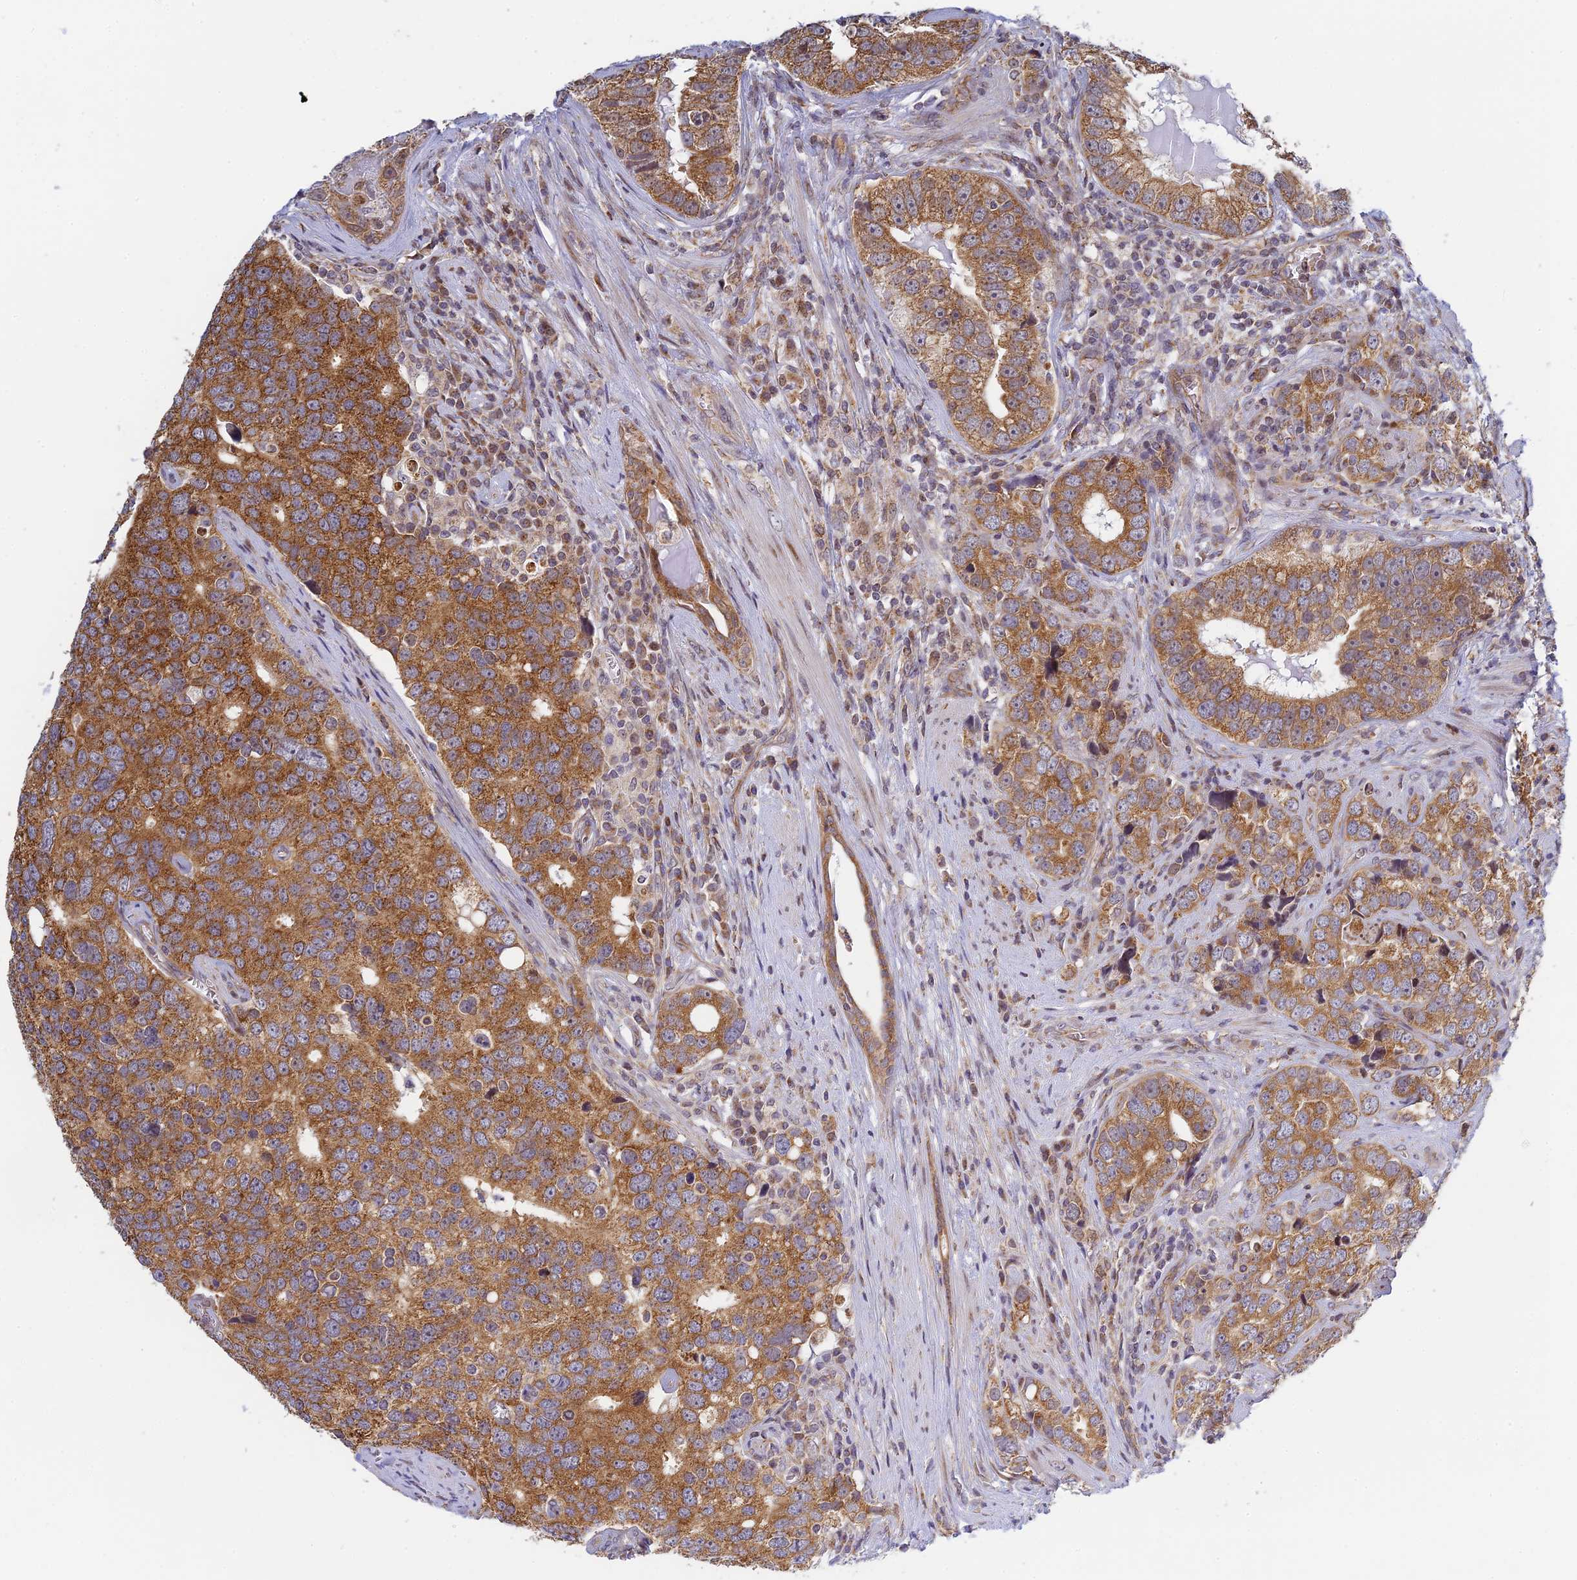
{"staining": {"intensity": "strong", "quantity": ">75%", "location": "cytoplasmic/membranous"}, "tissue": "prostate cancer", "cell_type": "Tumor cells", "image_type": "cancer", "snomed": [{"axis": "morphology", "description": "Adenocarcinoma, High grade"}, {"axis": "topography", "description": "Prostate"}], "caption": "High-power microscopy captured an IHC histopathology image of high-grade adenocarcinoma (prostate), revealing strong cytoplasmic/membranous staining in about >75% of tumor cells.", "gene": "HOOK2", "patient": {"sex": "male", "age": 71}}